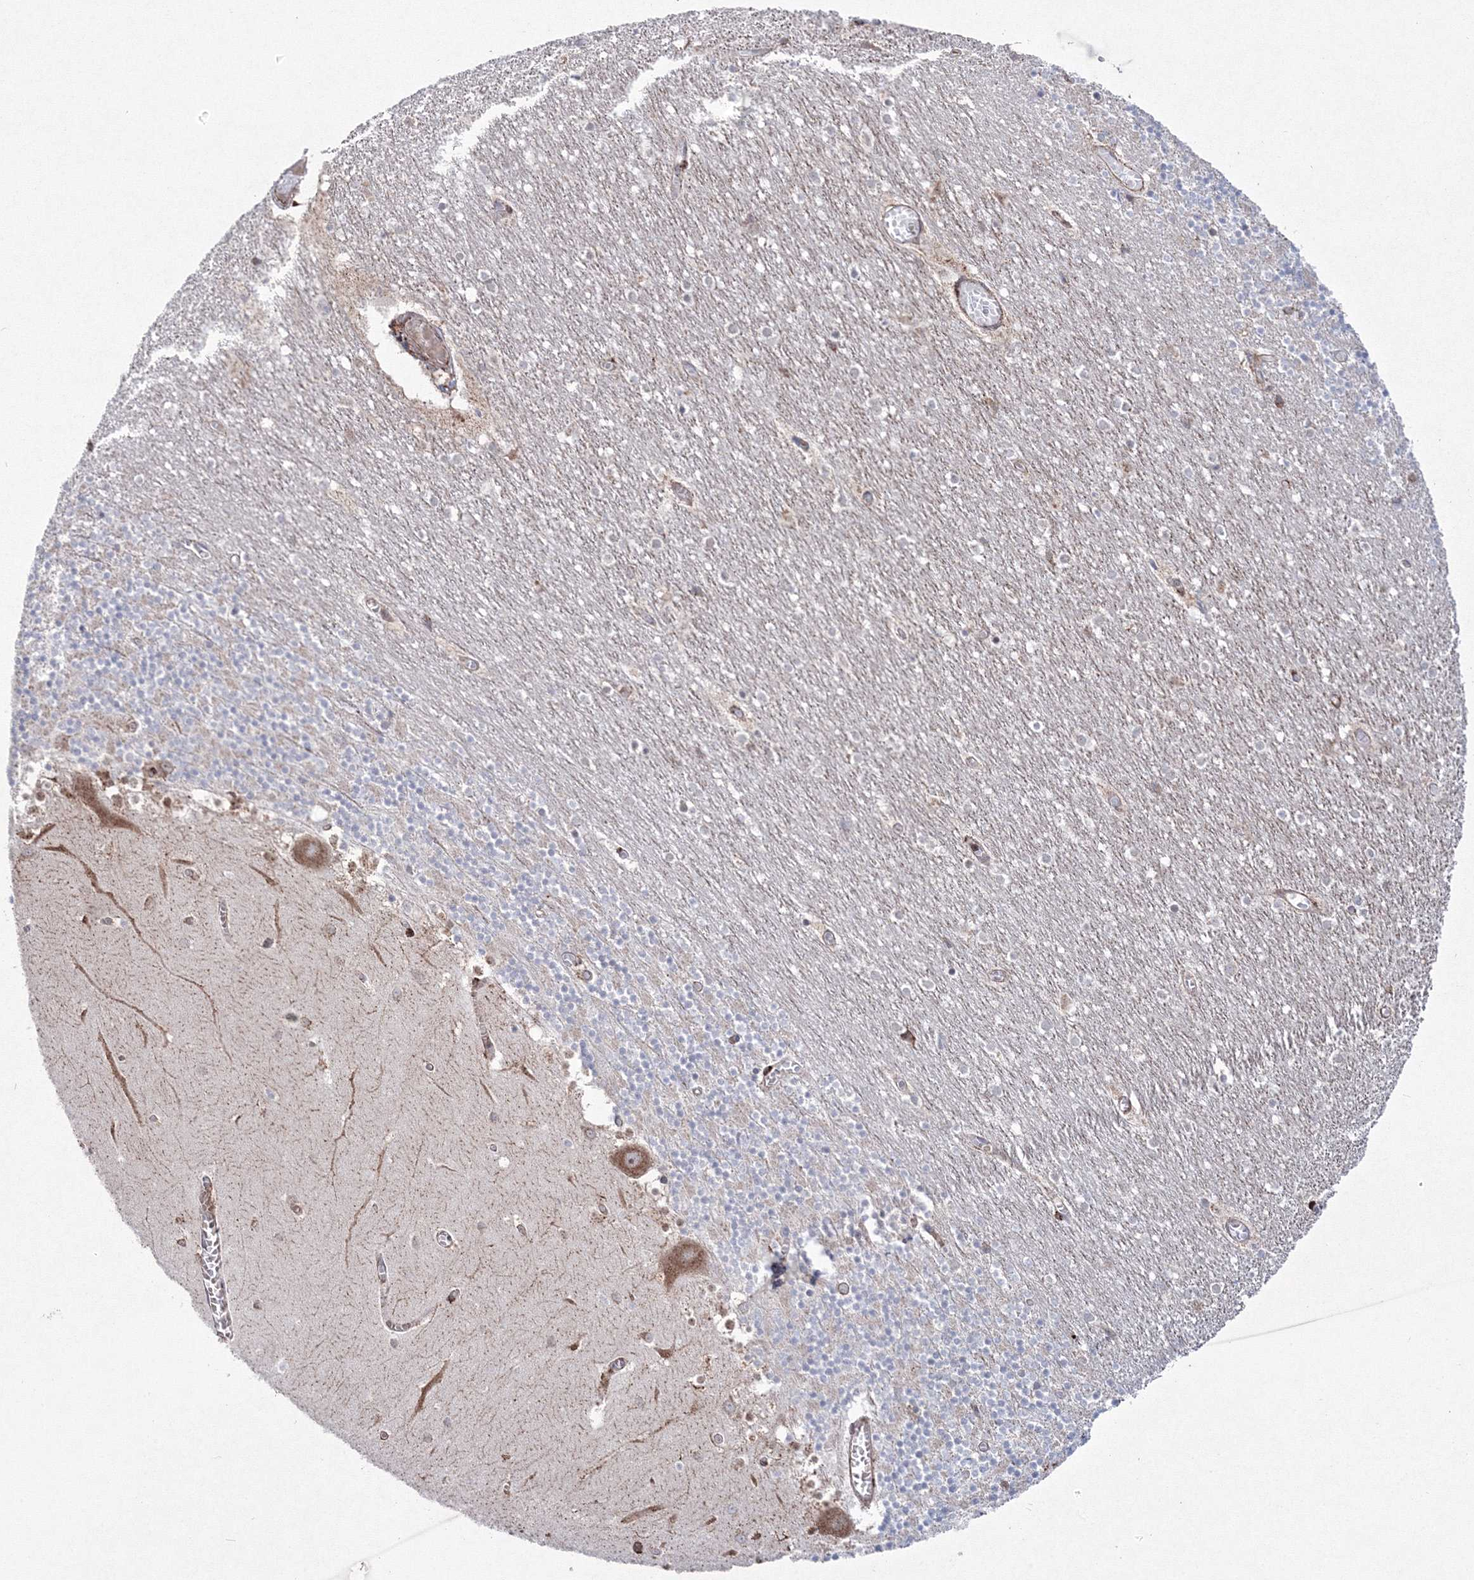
{"staining": {"intensity": "weak", "quantity": "<25%", "location": "cytoplasmic/membranous,nuclear"}, "tissue": "cerebellum", "cell_type": "Cells in granular layer", "image_type": "normal", "snomed": [{"axis": "morphology", "description": "Normal tissue, NOS"}, {"axis": "topography", "description": "Cerebellum"}], "caption": "A high-resolution histopathology image shows immunohistochemistry (IHC) staining of benign cerebellum, which demonstrates no significant staining in cells in granular layer.", "gene": "EFCAB12", "patient": {"sex": "female", "age": 28}}